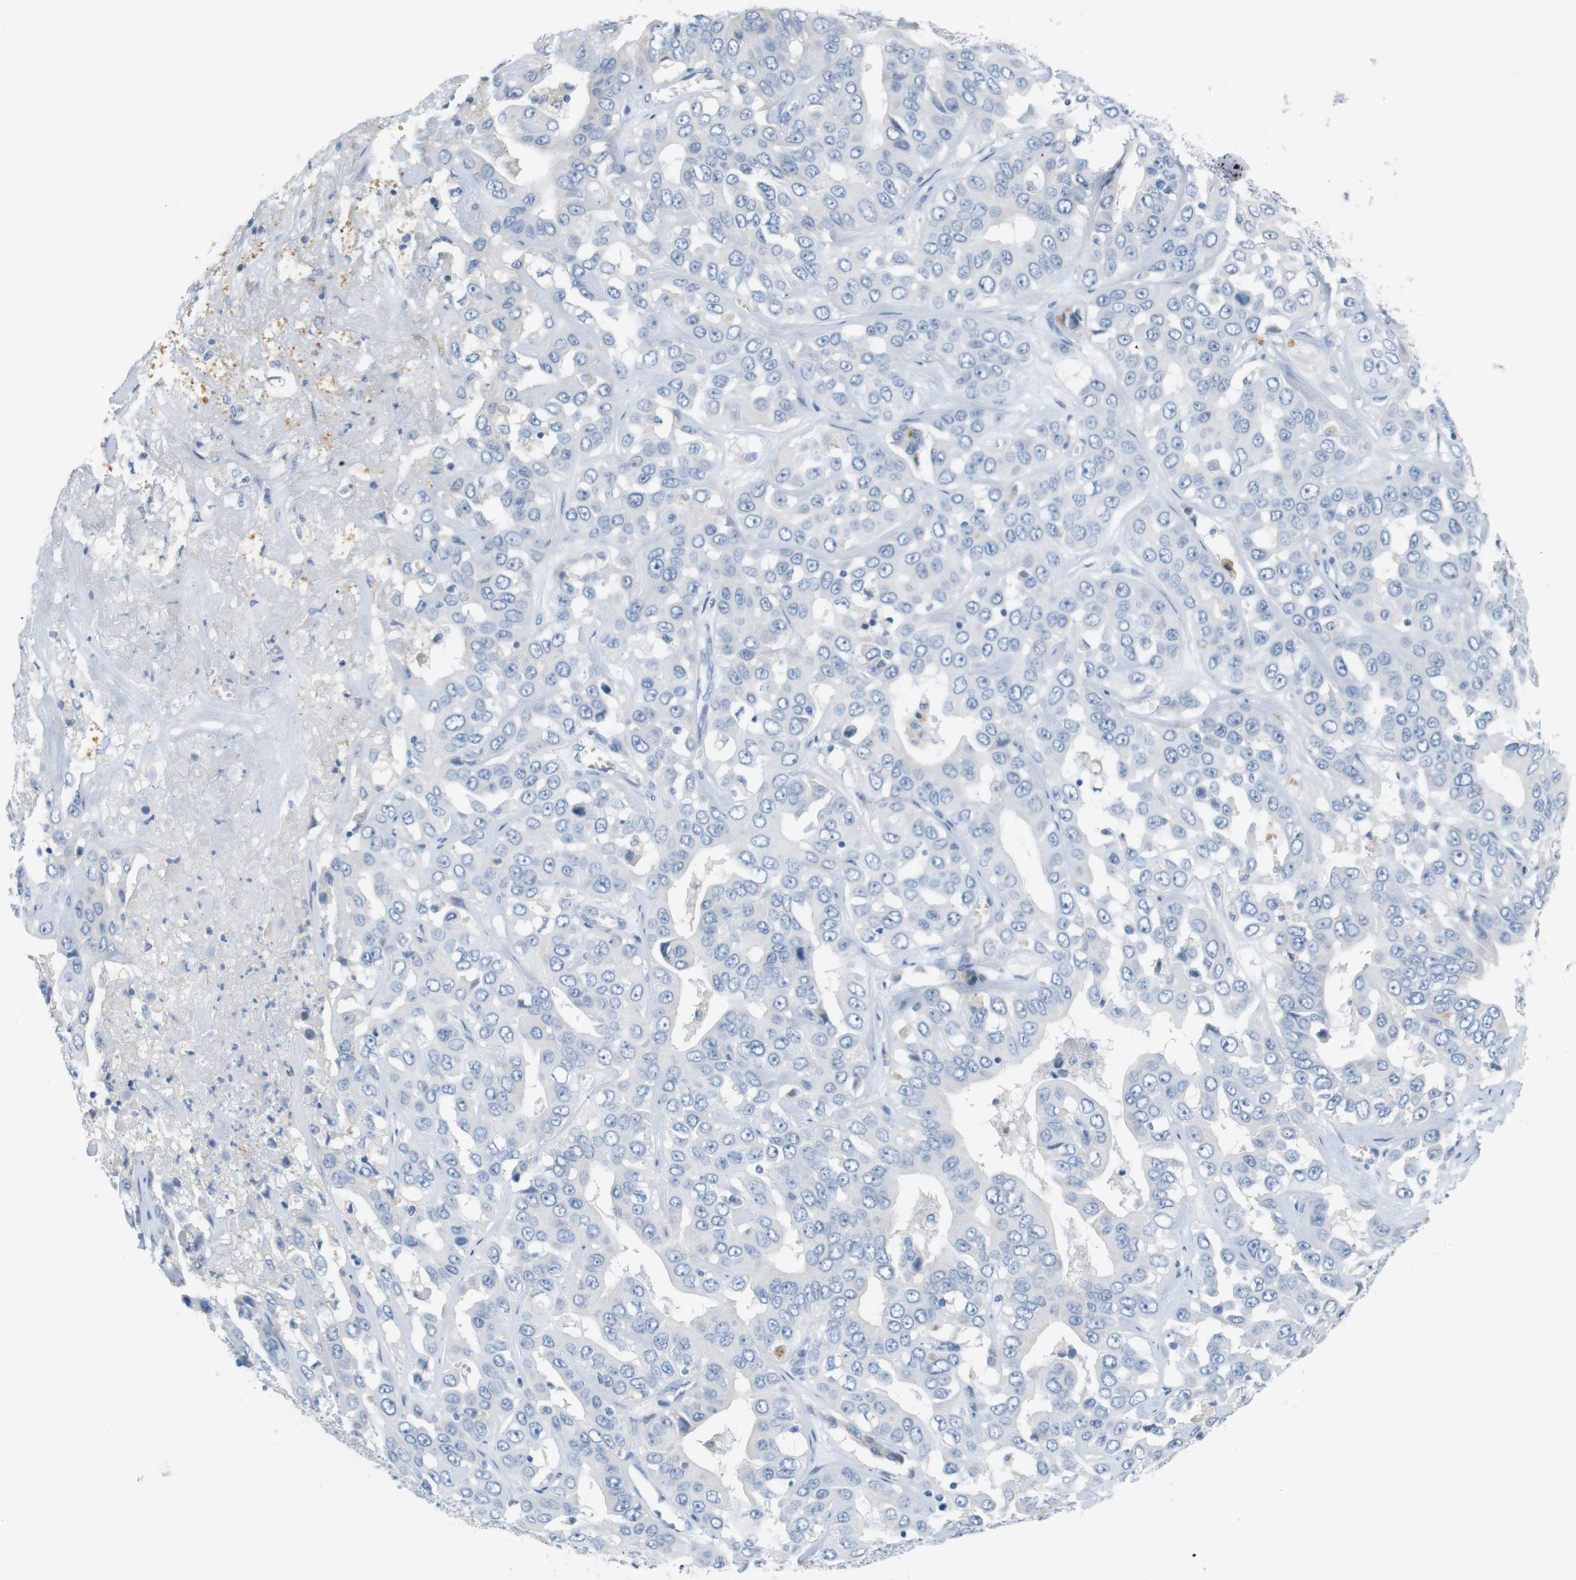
{"staining": {"intensity": "negative", "quantity": "none", "location": "none"}, "tissue": "liver cancer", "cell_type": "Tumor cells", "image_type": "cancer", "snomed": [{"axis": "morphology", "description": "Cholangiocarcinoma"}, {"axis": "topography", "description": "Liver"}], "caption": "Immunohistochemistry of human liver cholangiocarcinoma demonstrates no positivity in tumor cells.", "gene": "LRRK2", "patient": {"sex": "female", "age": 52}}